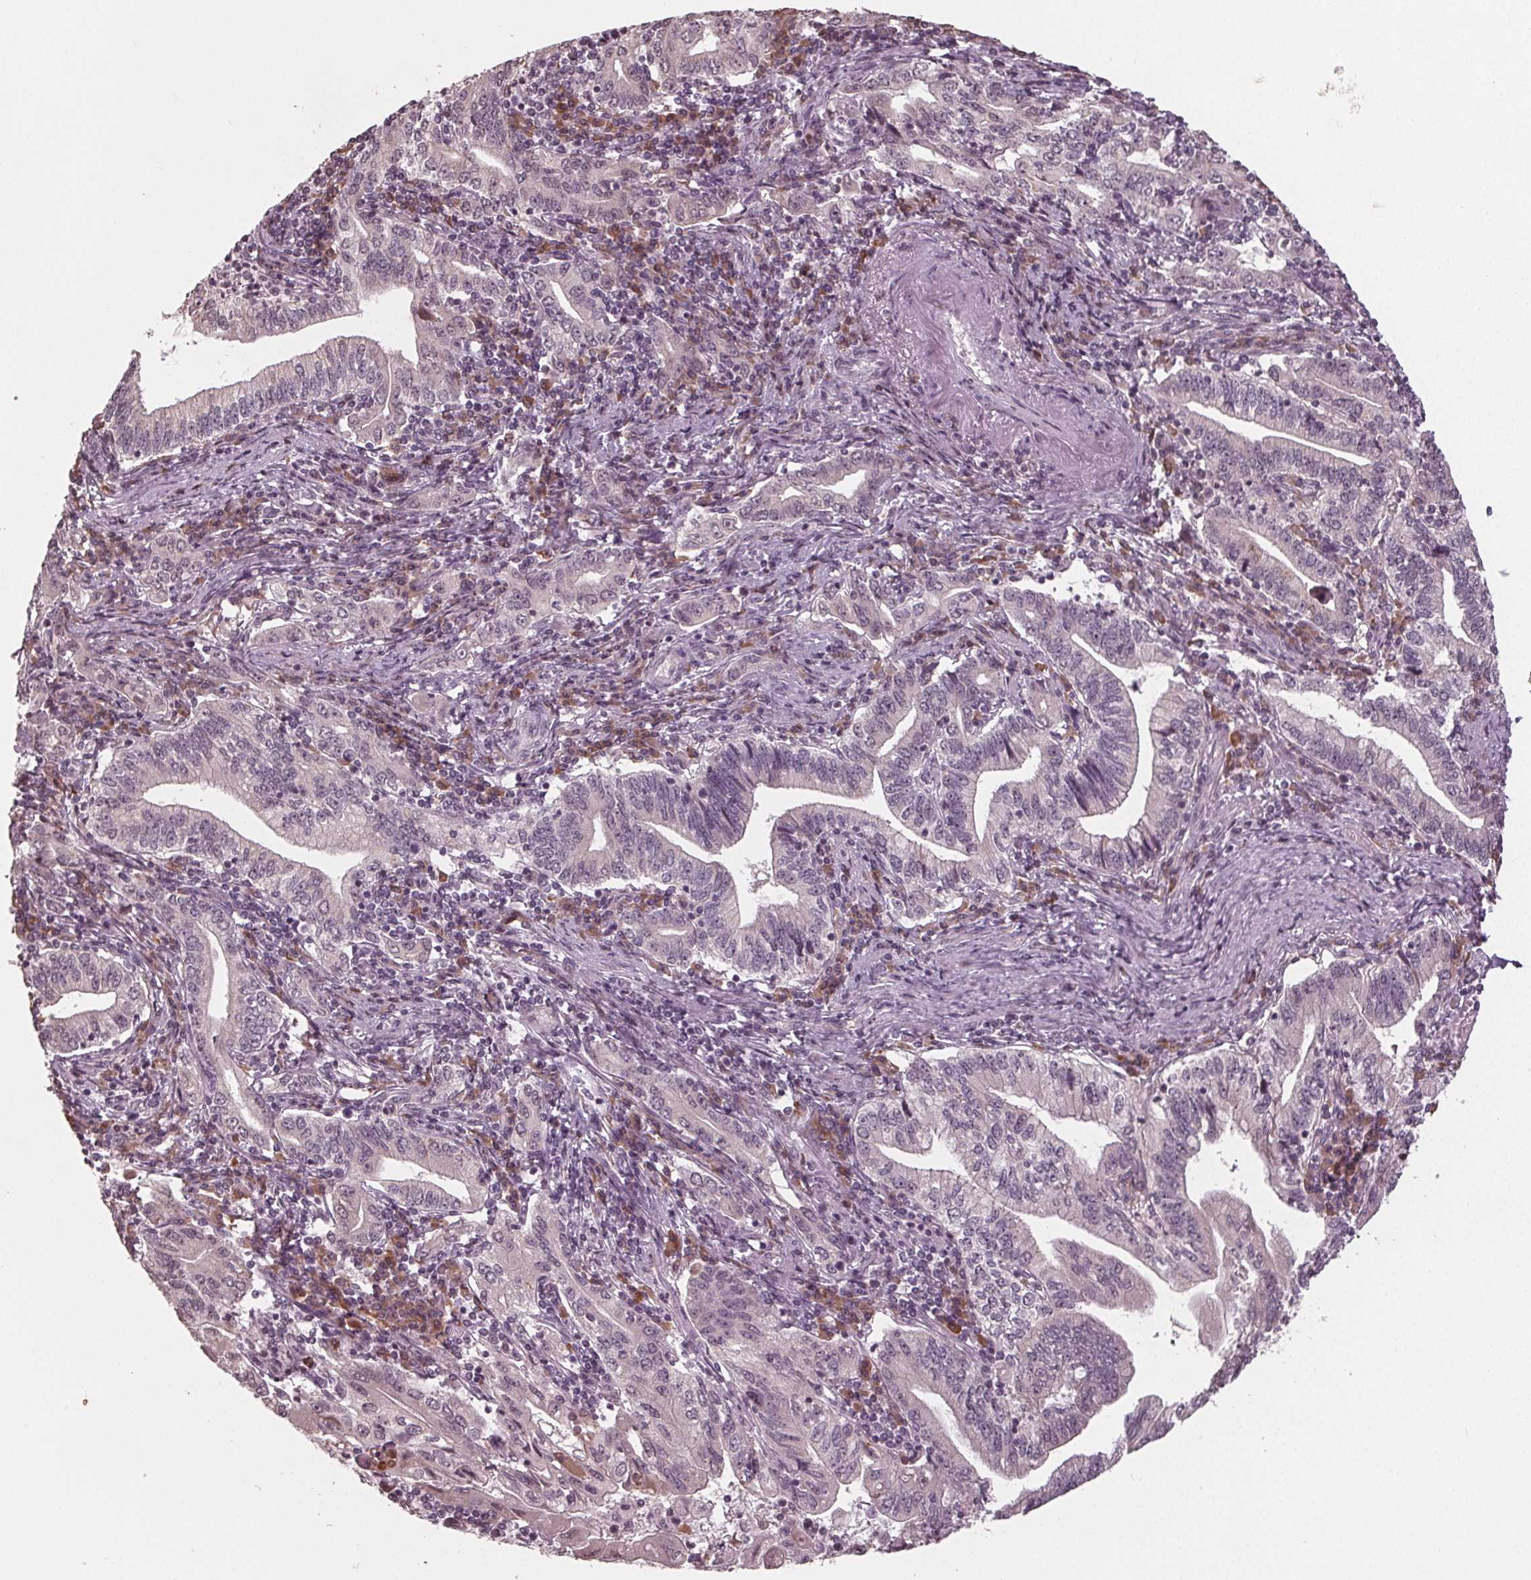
{"staining": {"intensity": "negative", "quantity": "none", "location": "none"}, "tissue": "stomach cancer", "cell_type": "Tumor cells", "image_type": "cancer", "snomed": [{"axis": "morphology", "description": "Adenocarcinoma, NOS"}, {"axis": "topography", "description": "Stomach, lower"}], "caption": "Tumor cells are negative for brown protein staining in adenocarcinoma (stomach).", "gene": "CXCL16", "patient": {"sex": "female", "age": 72}}